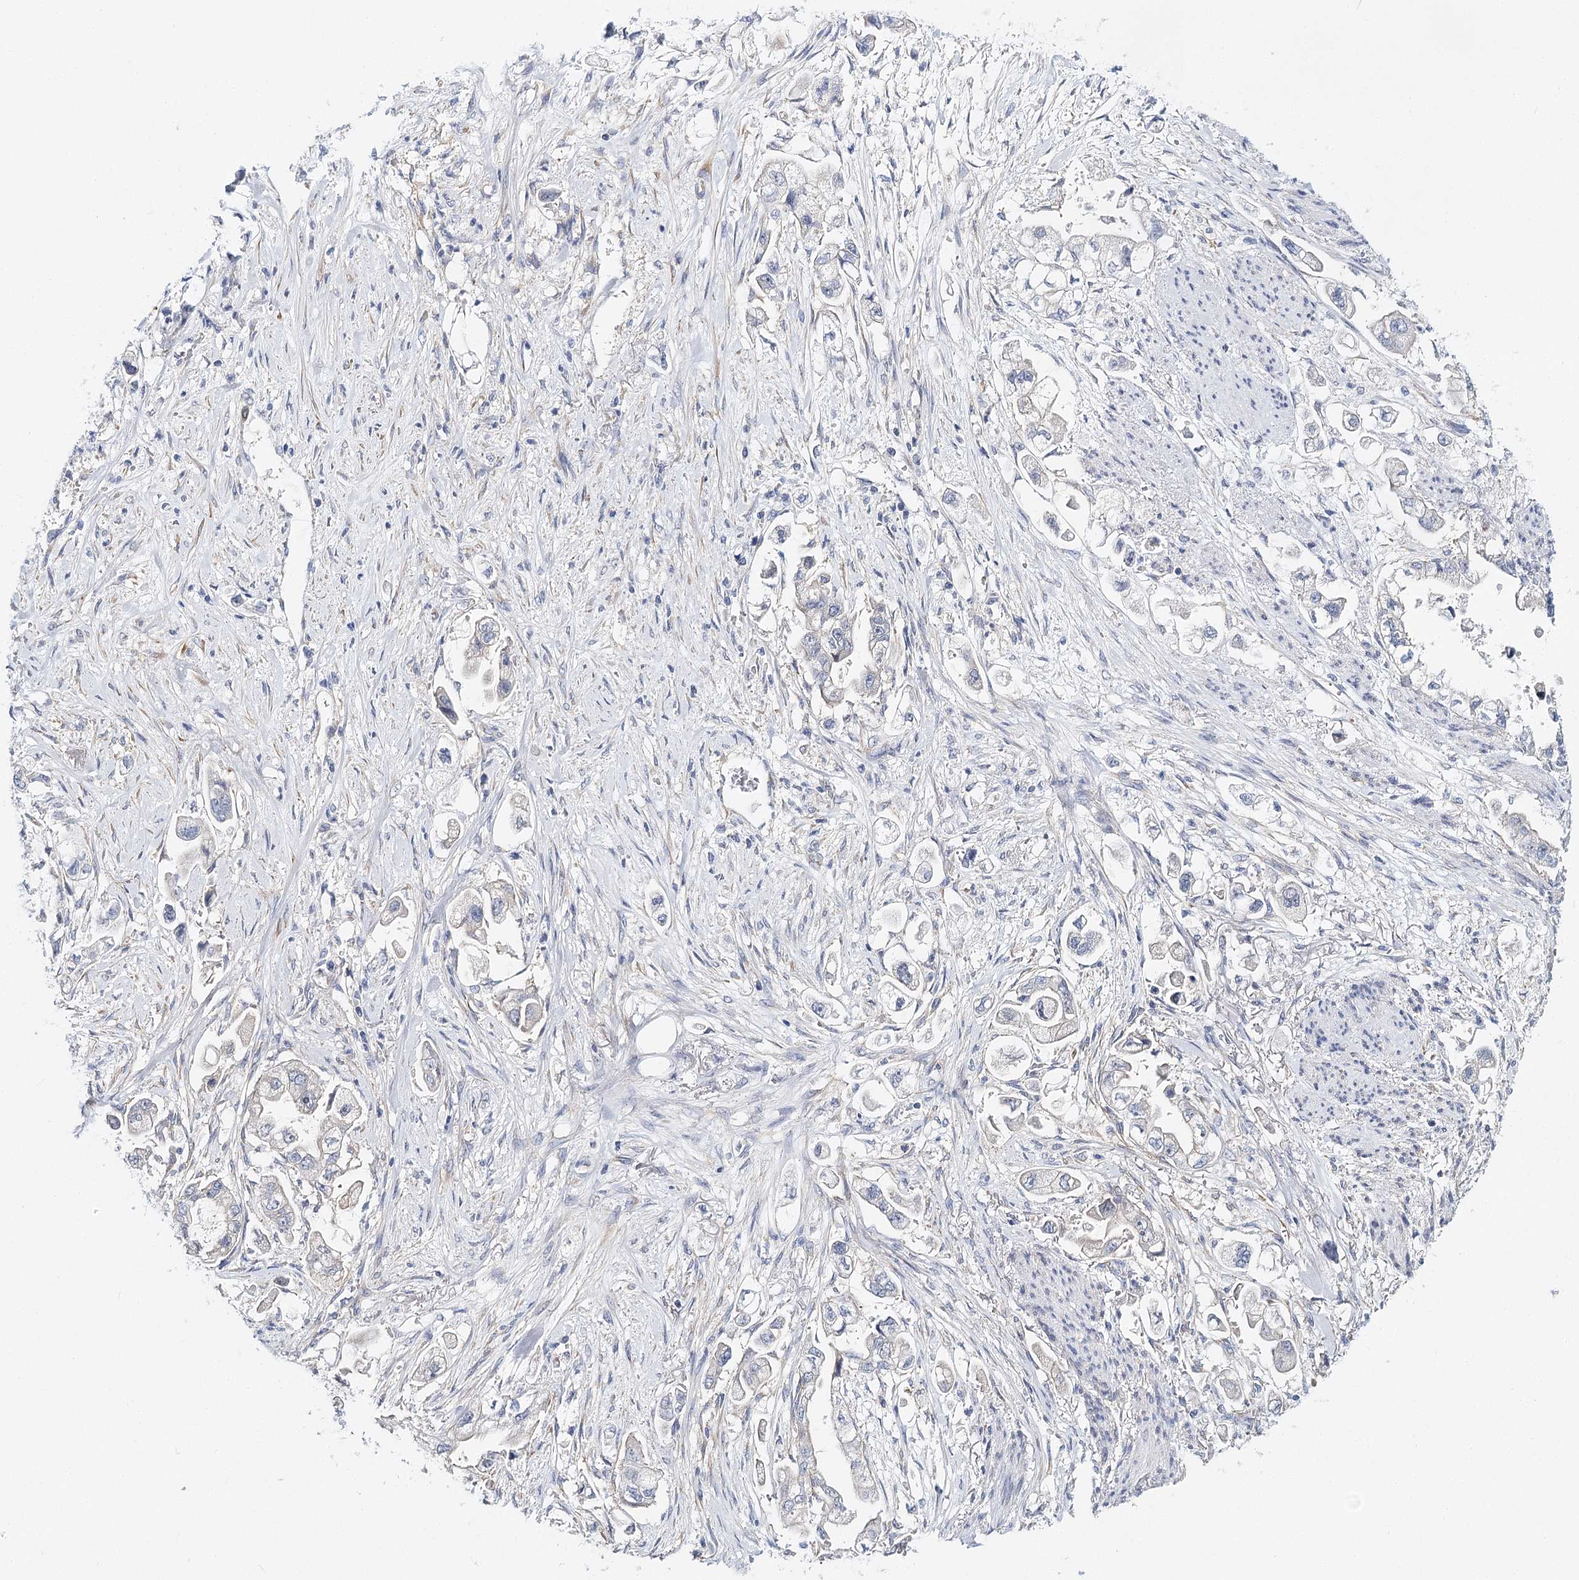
{"staining": {"intensity": "negative", "quantity": "none", "location": "none"}, "tissue": "stomach cancer", "cell_type": "Tumor cells", "image_type": "cancer", "snomed": [{"axis": "morphology", "description": "Adenocarcinoma, NOS"}, {"axis": "topography", "description": "Stomach"}], "caption": "Immunohistochemistry of human stomach cancer (adenocarcinoma) exhibits no positivity in tumor cells.", "gene": "TEX12", "patient": {"sex": "male", "age": 62}}